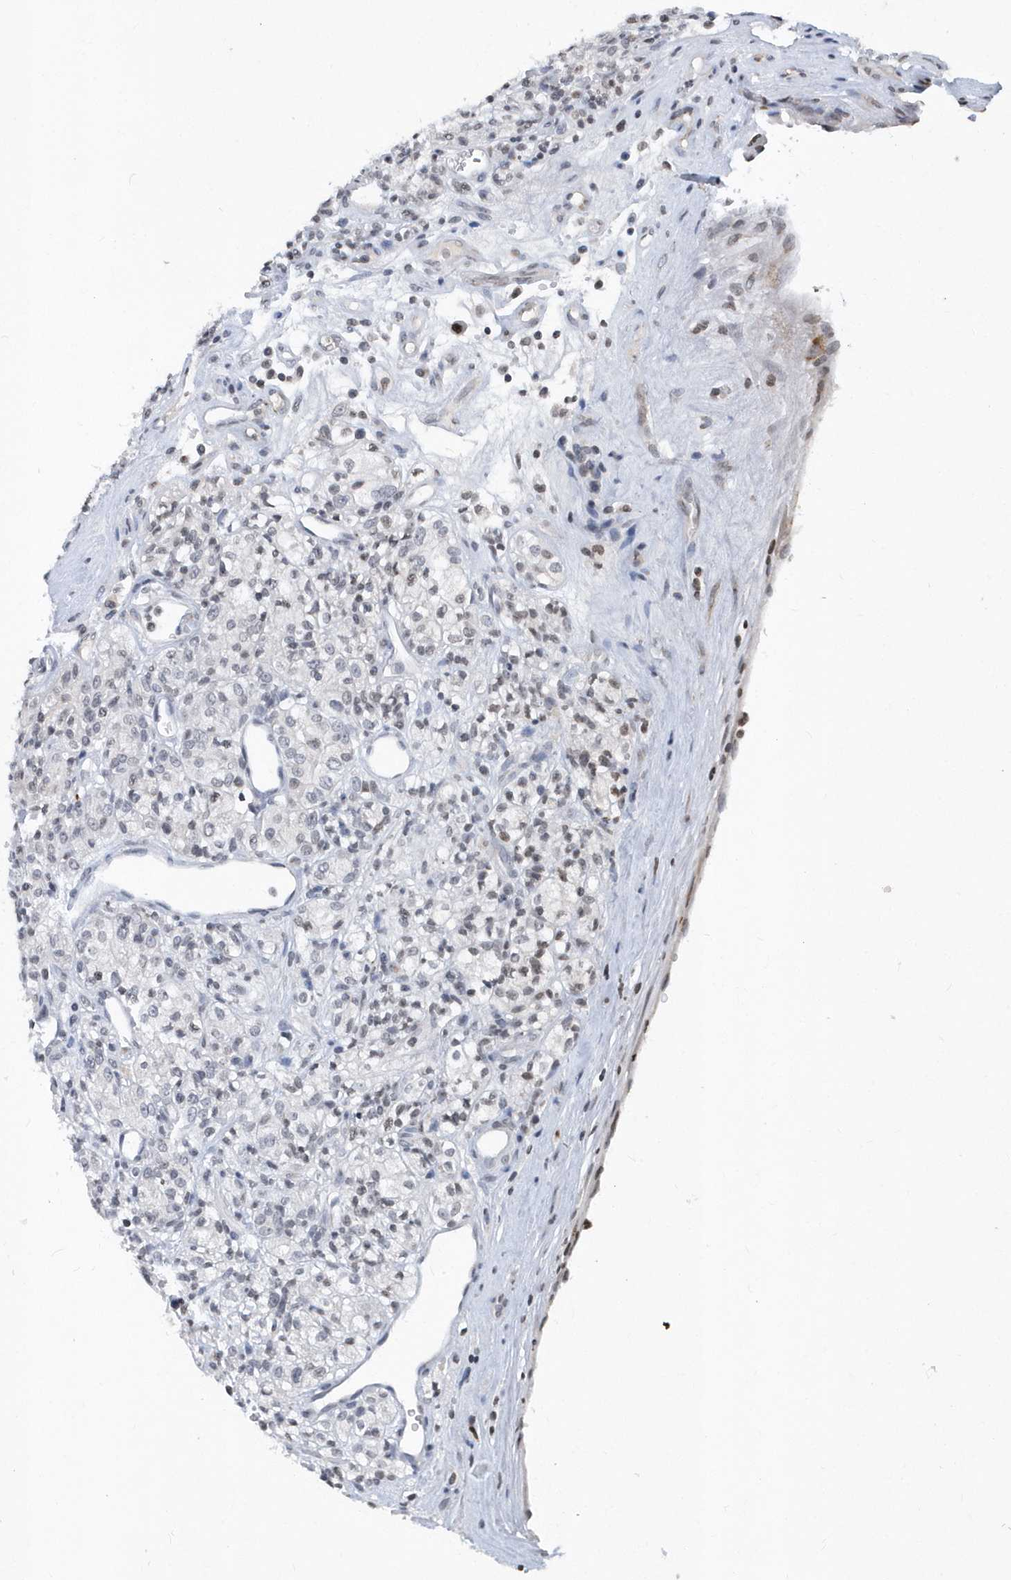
{"staining": {"intensity": "negative", "quantity": "none", "location": "none"}, "tissue": "renal cancer", "cell_type": "Tumor cells", "image_type": "cancer", "snomed": [{"axis": "morphology", "description": "Adenocarcinoma, NOS"}, {"axis": "topography", "description": "Kidney"}], "caption": "Human adenocarcinoma (renal) stained for a protein using IHC exhibits no staining in tumor cells.", "gene": "VWA5B2", "patient": {"sex": "male", "age": 77}}